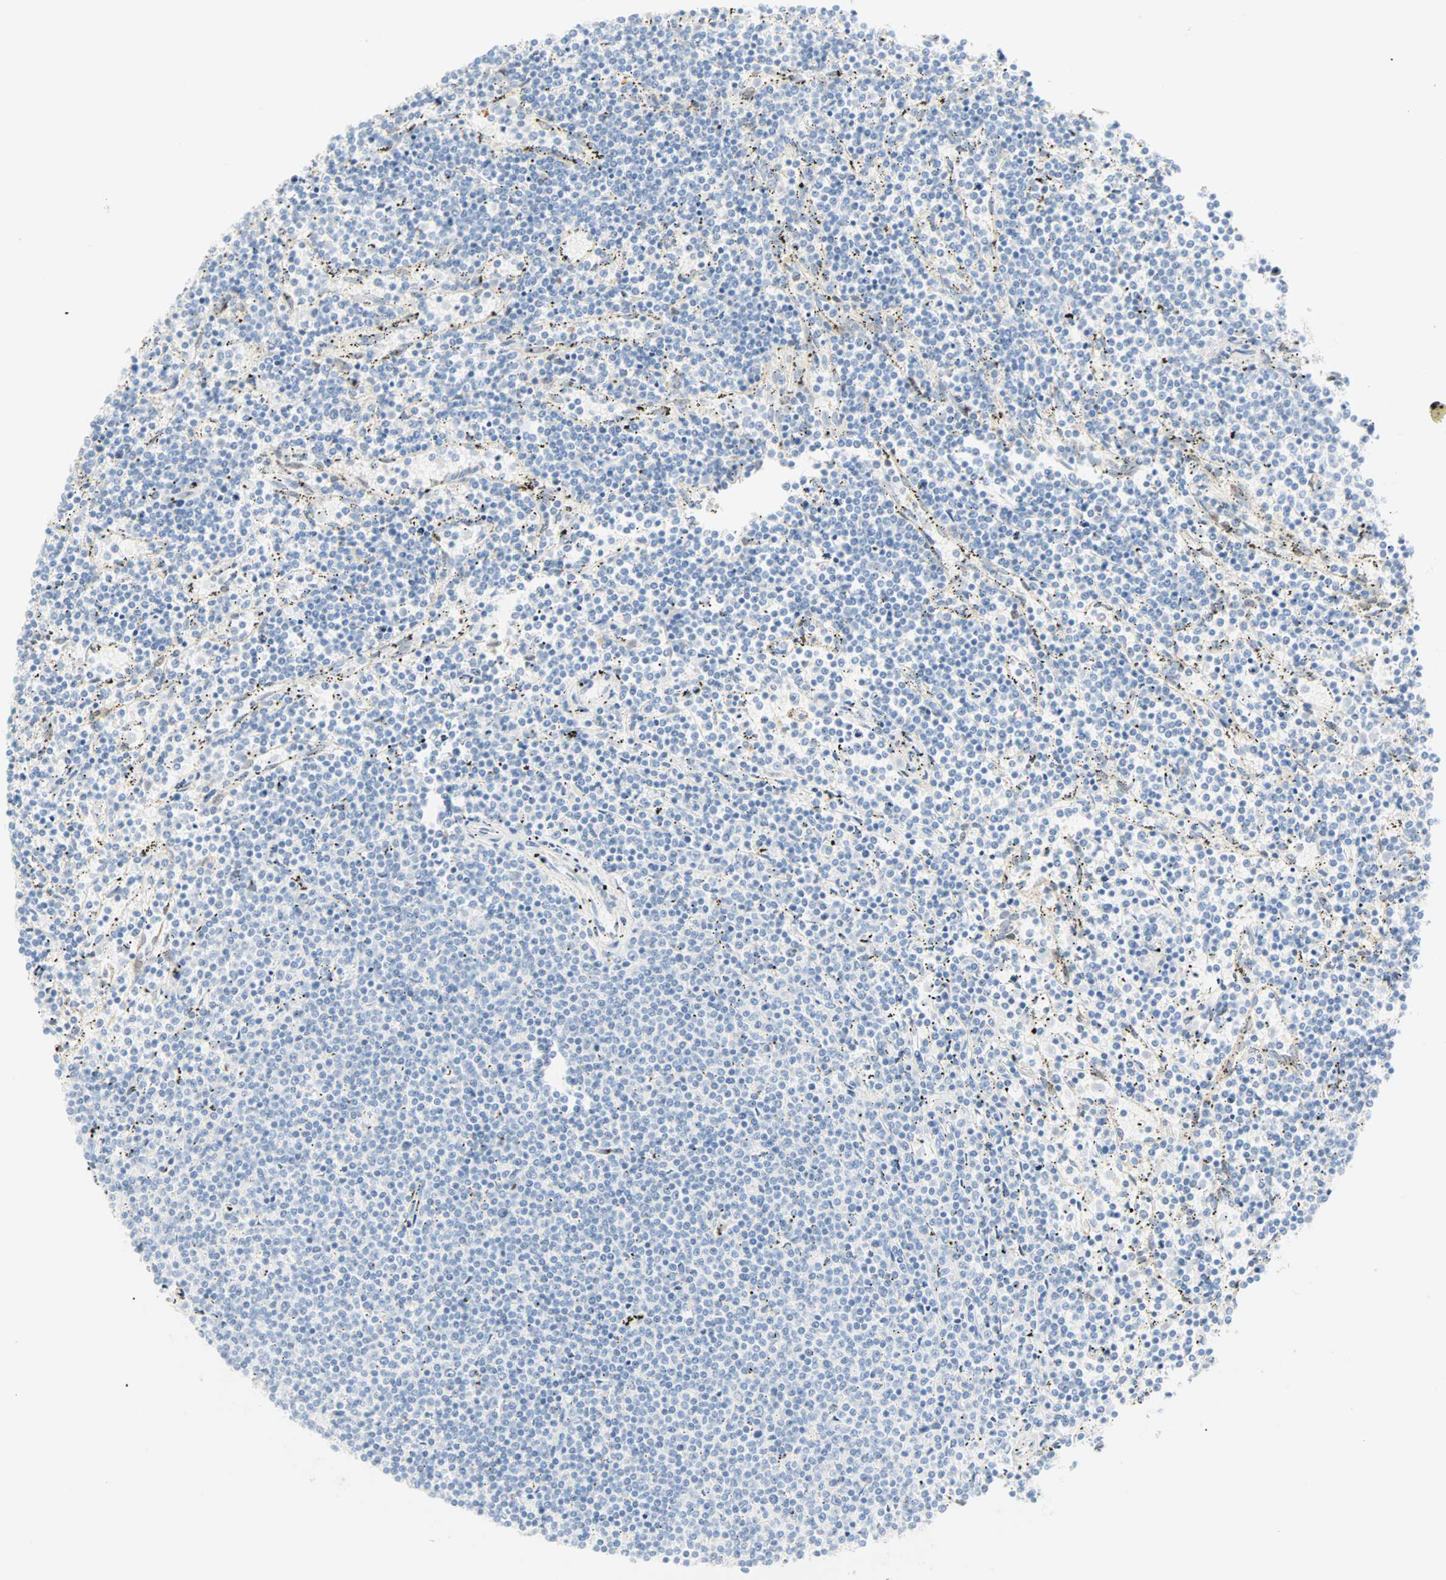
{"staining": {"intensity": "negative", "quantity": "none", "location": "none"}, "tissue": "lymphoma", "cell_type": "Tumor cells", "image_type": "cancer", "snomed": [{"axis": "morphology", "description": "Malignant lymphoma, non-Hodgkin's type, Low grade"}, {"axis": "topography", "description": "Spleen"}], "caption": "Image shows no significant protein staining in tumor cells of lymphoma.", "gene": "SELENBP1", "patient": {"sex": "female", "age": 50}}